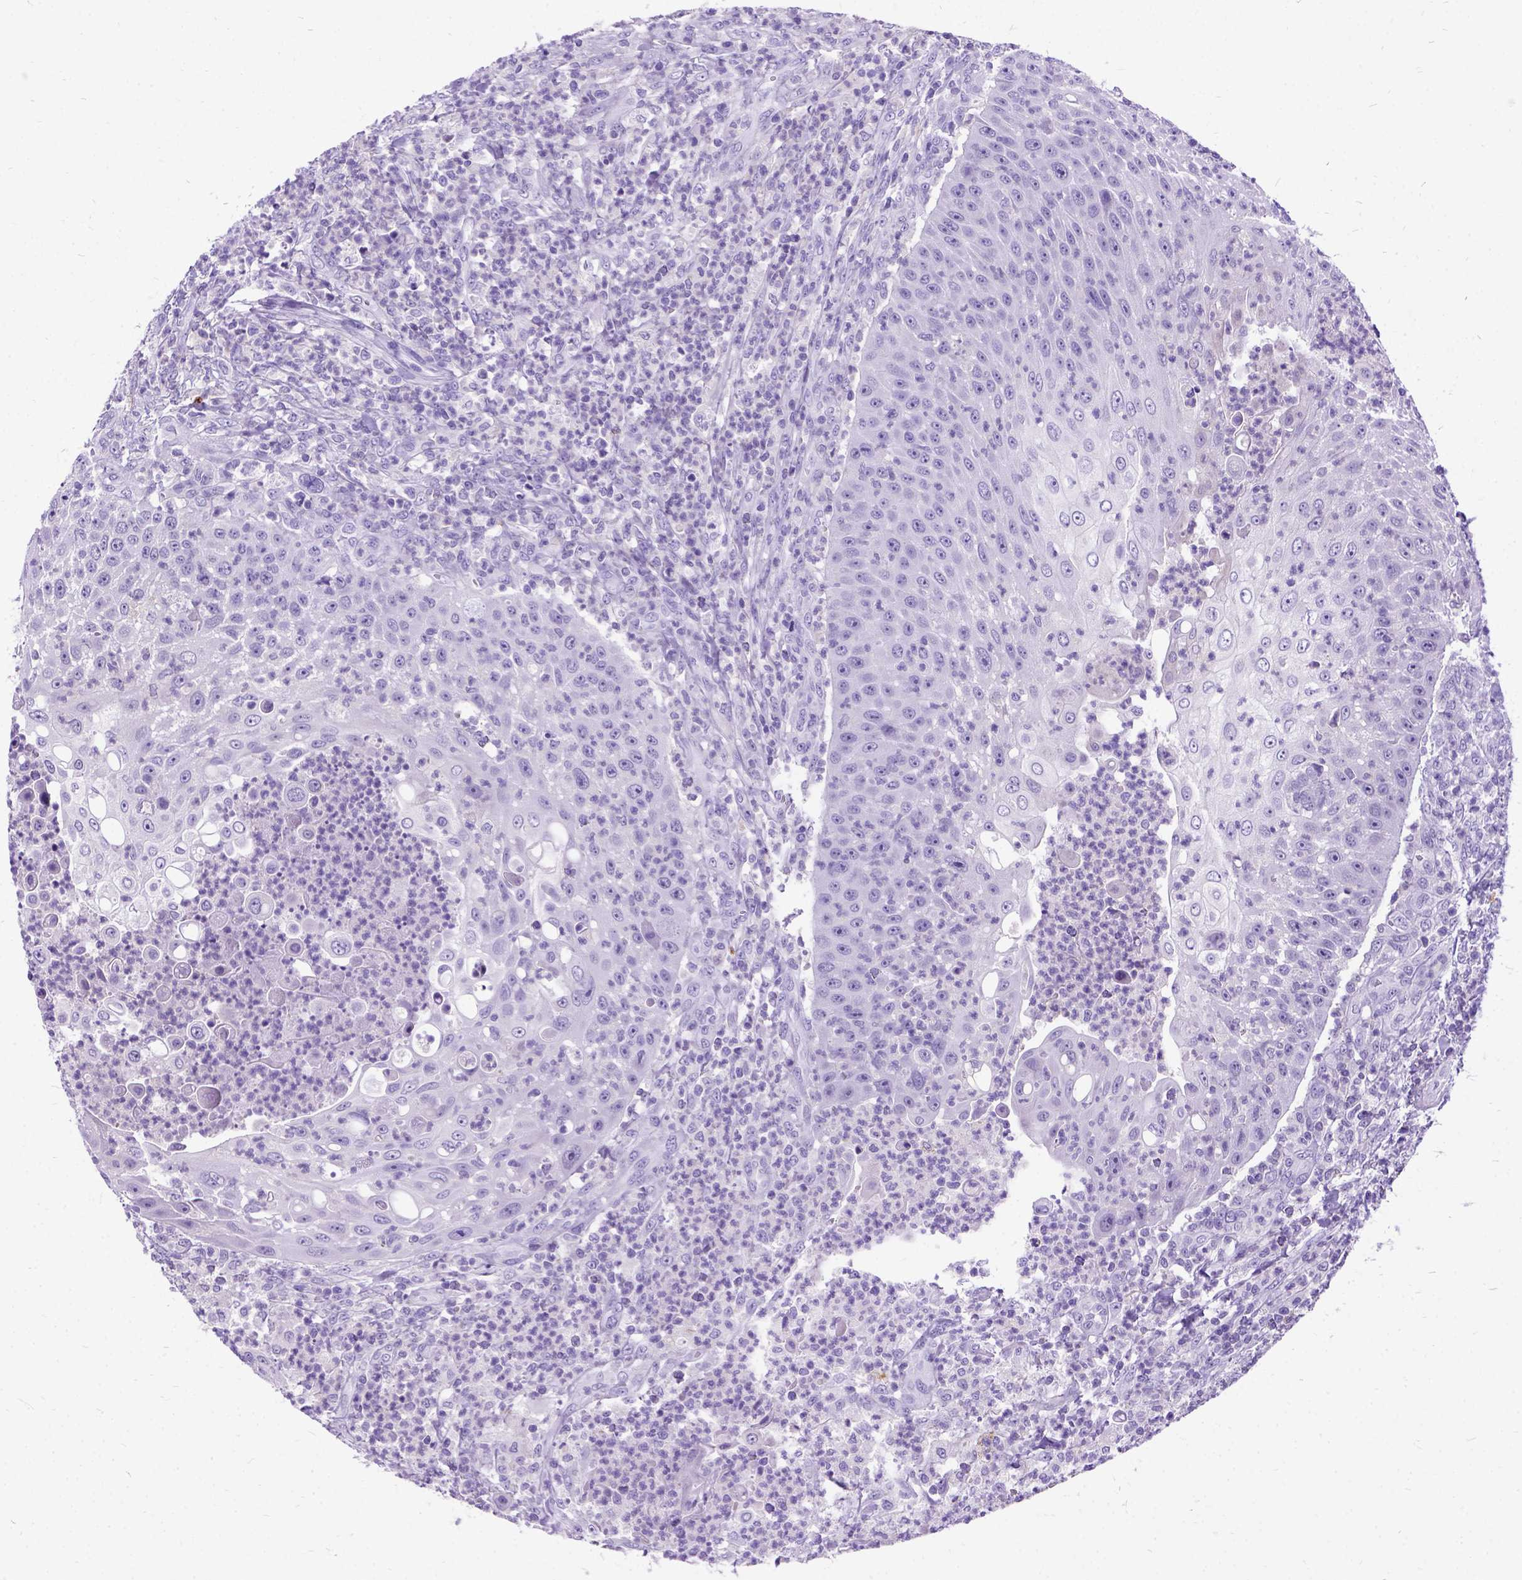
{"staining": {"intensity": "negative", "quantity": "none", "location": "none"}, "tissue": "head and neck cancer", "cell_type": "Tumor cells", "image_type": "cancer", "snomed": [{"axis": "morphology", "description": "Squamous cell carcinoma, NOS"}, {"axis": "topography", "description": "Head-Neck"}], "caption": "A photomicrograph of human head and neck cancer is negative for staining in tumor cells. (DAB immunohistochemistry, high magnification).", "gene": "PRG2", "patient": {"sex": "male", "age": 69}}